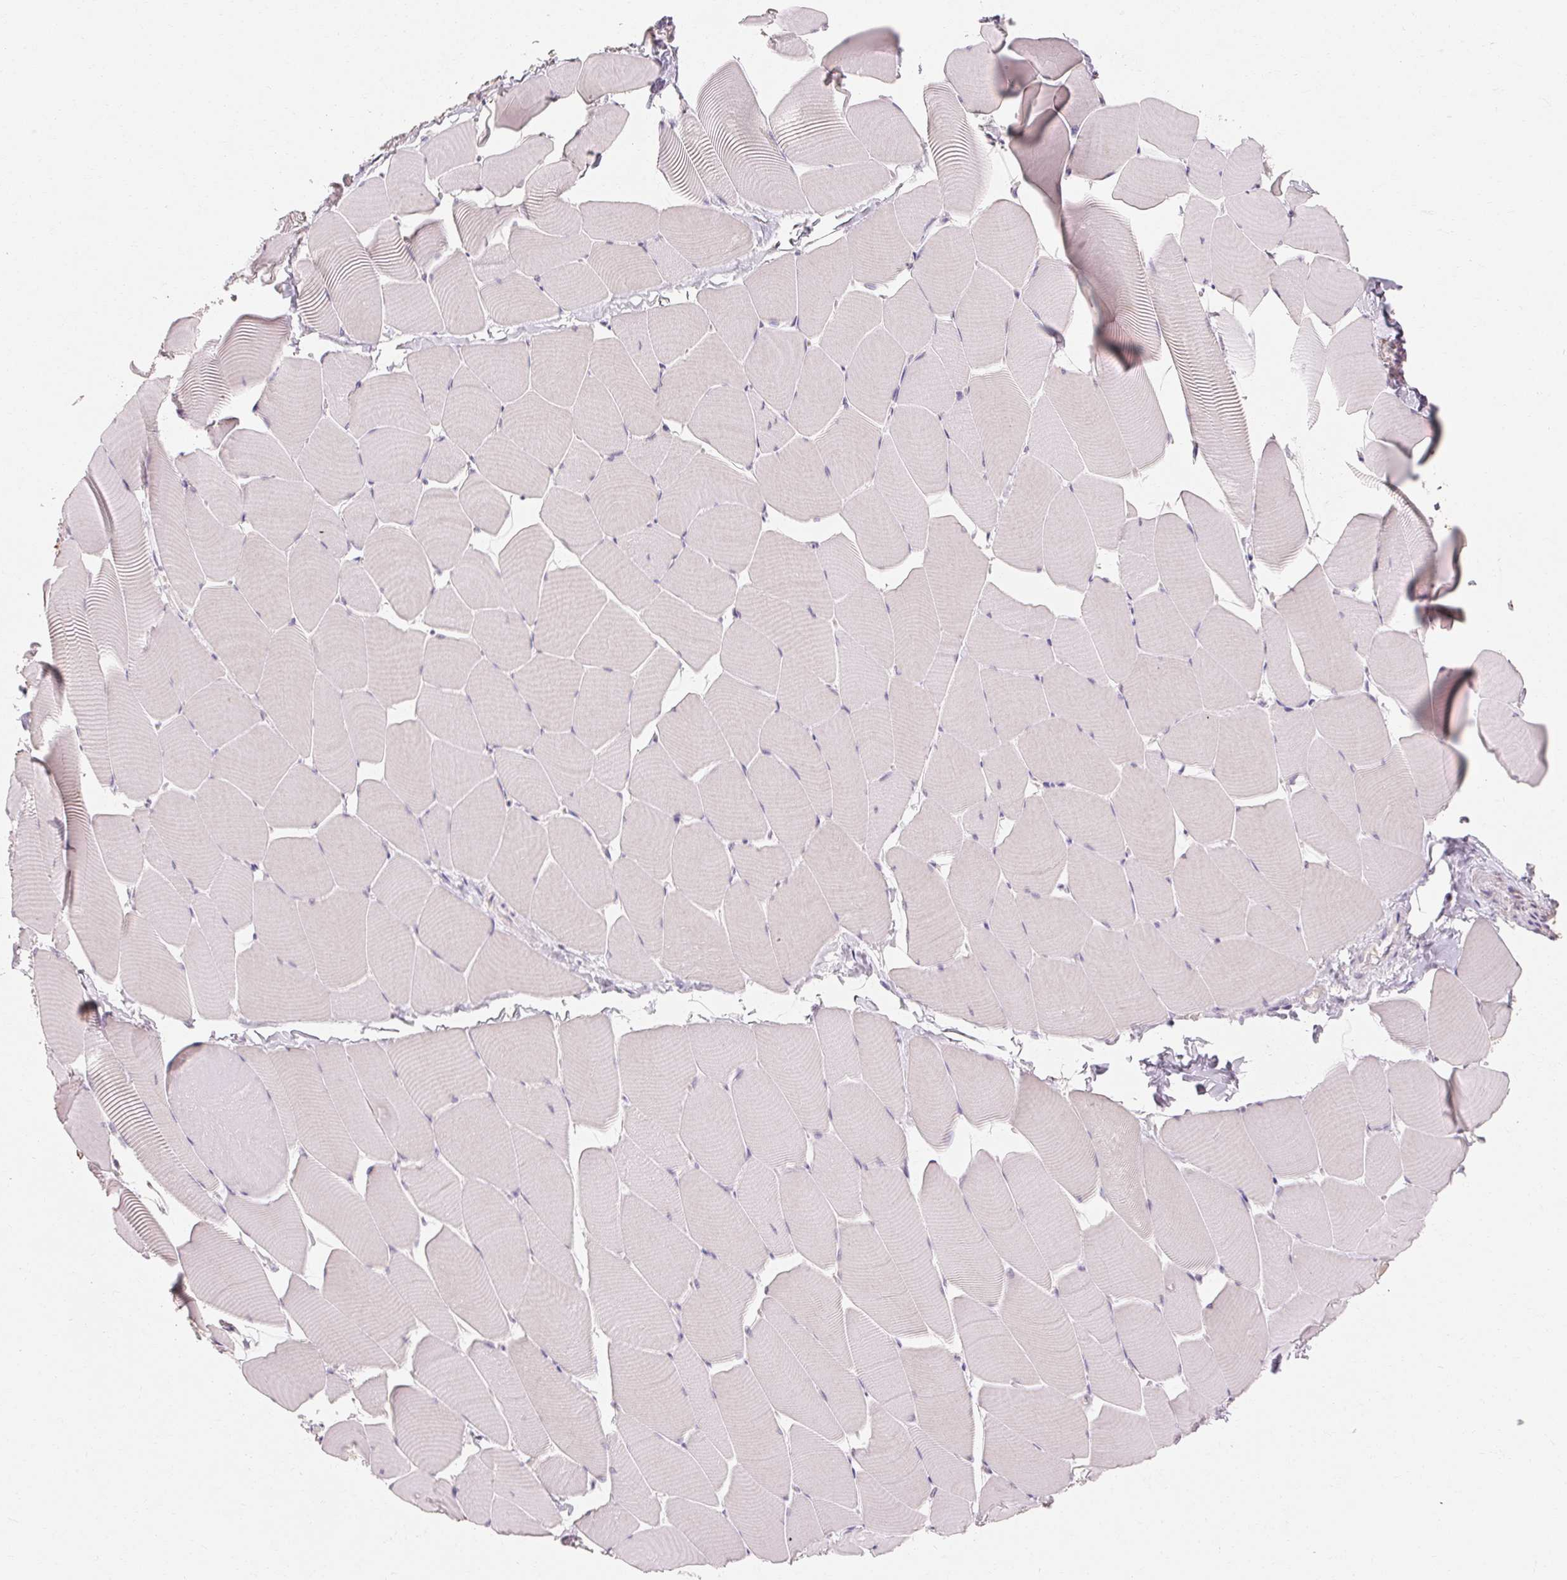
{"staining": {"intensity": "negative", "quantity": "none", "location": "none"}, "tissue": "skeletal muscle", "cell_type": "Myocytes", "image_type": "normal", "snomed": [{"axis": "morphology", "description": "Normal tissue, NOS"}, {"axis": "topography", "description": "Skeletal muscle"}], "caption": "The micrograph shows no significant staining in myocytes of skeletal muscle. The staining is performed using DAB (3,3'-diaminobenzidine) brown chromogen with nuclei counter-stained in using hematoxylin.", "gene": "MAP7D2", "patient": {"sex": "male", "age": 25}}